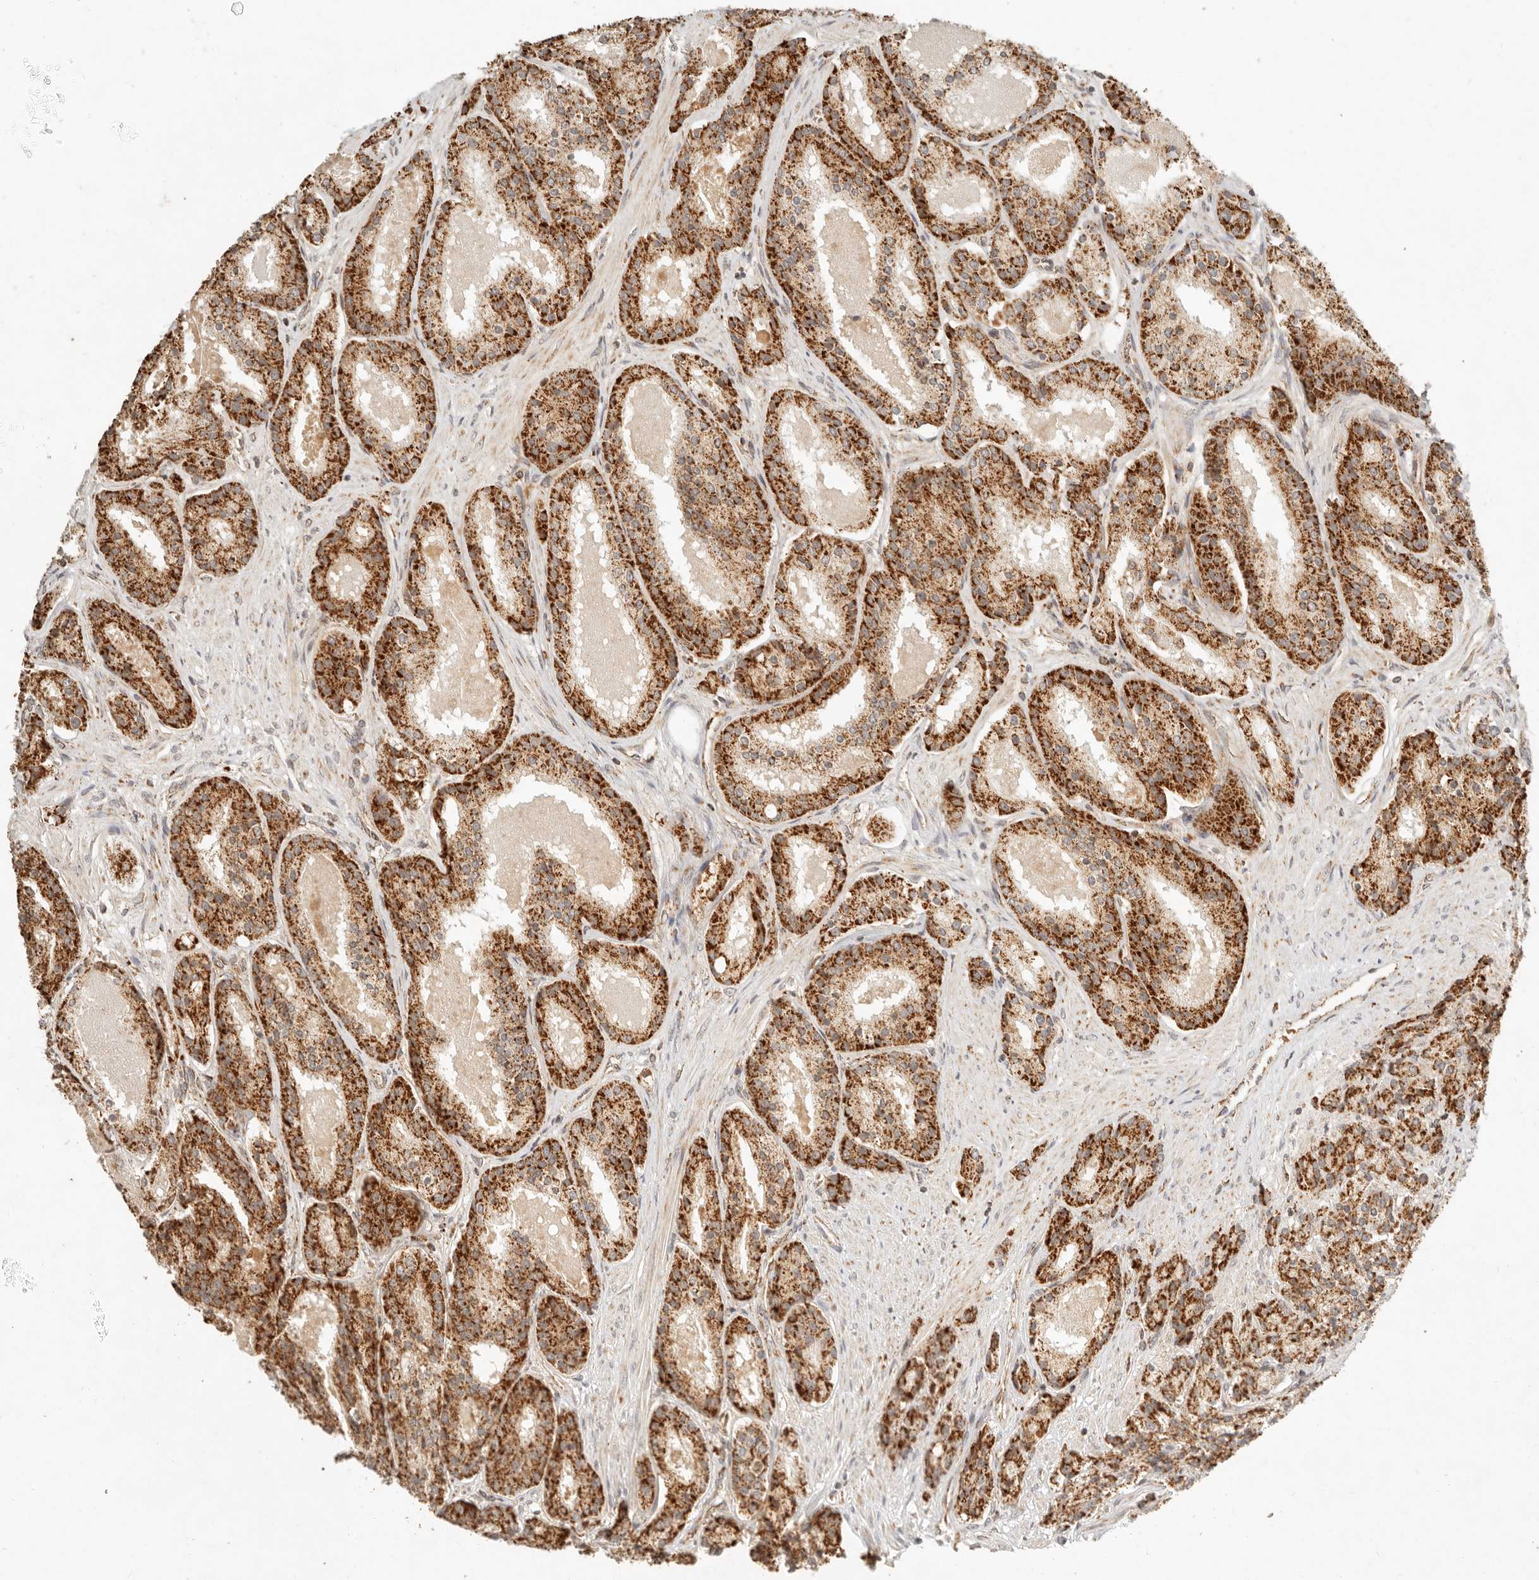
{"staining": {"intensity": "strong", "quantity": ">75%", "location": "cytoplasmic/membranous"}, "tissue": "prostate cancer", "cell_type": "Tumor cells", "image_type": "cancer", "snomed": [{"axis": "morphology", "description": "Adenocarcinoma, High grade"}, {"axis": "topography", "description": "Prostate"}], "caption": "Strong cytoplasmic/membranous positivity for a protein is identified in about >75% of tumor cells of prostate cancer using IHC.", "gene": "MRPL55", "patient": {"sex": "male", "age": 60}}